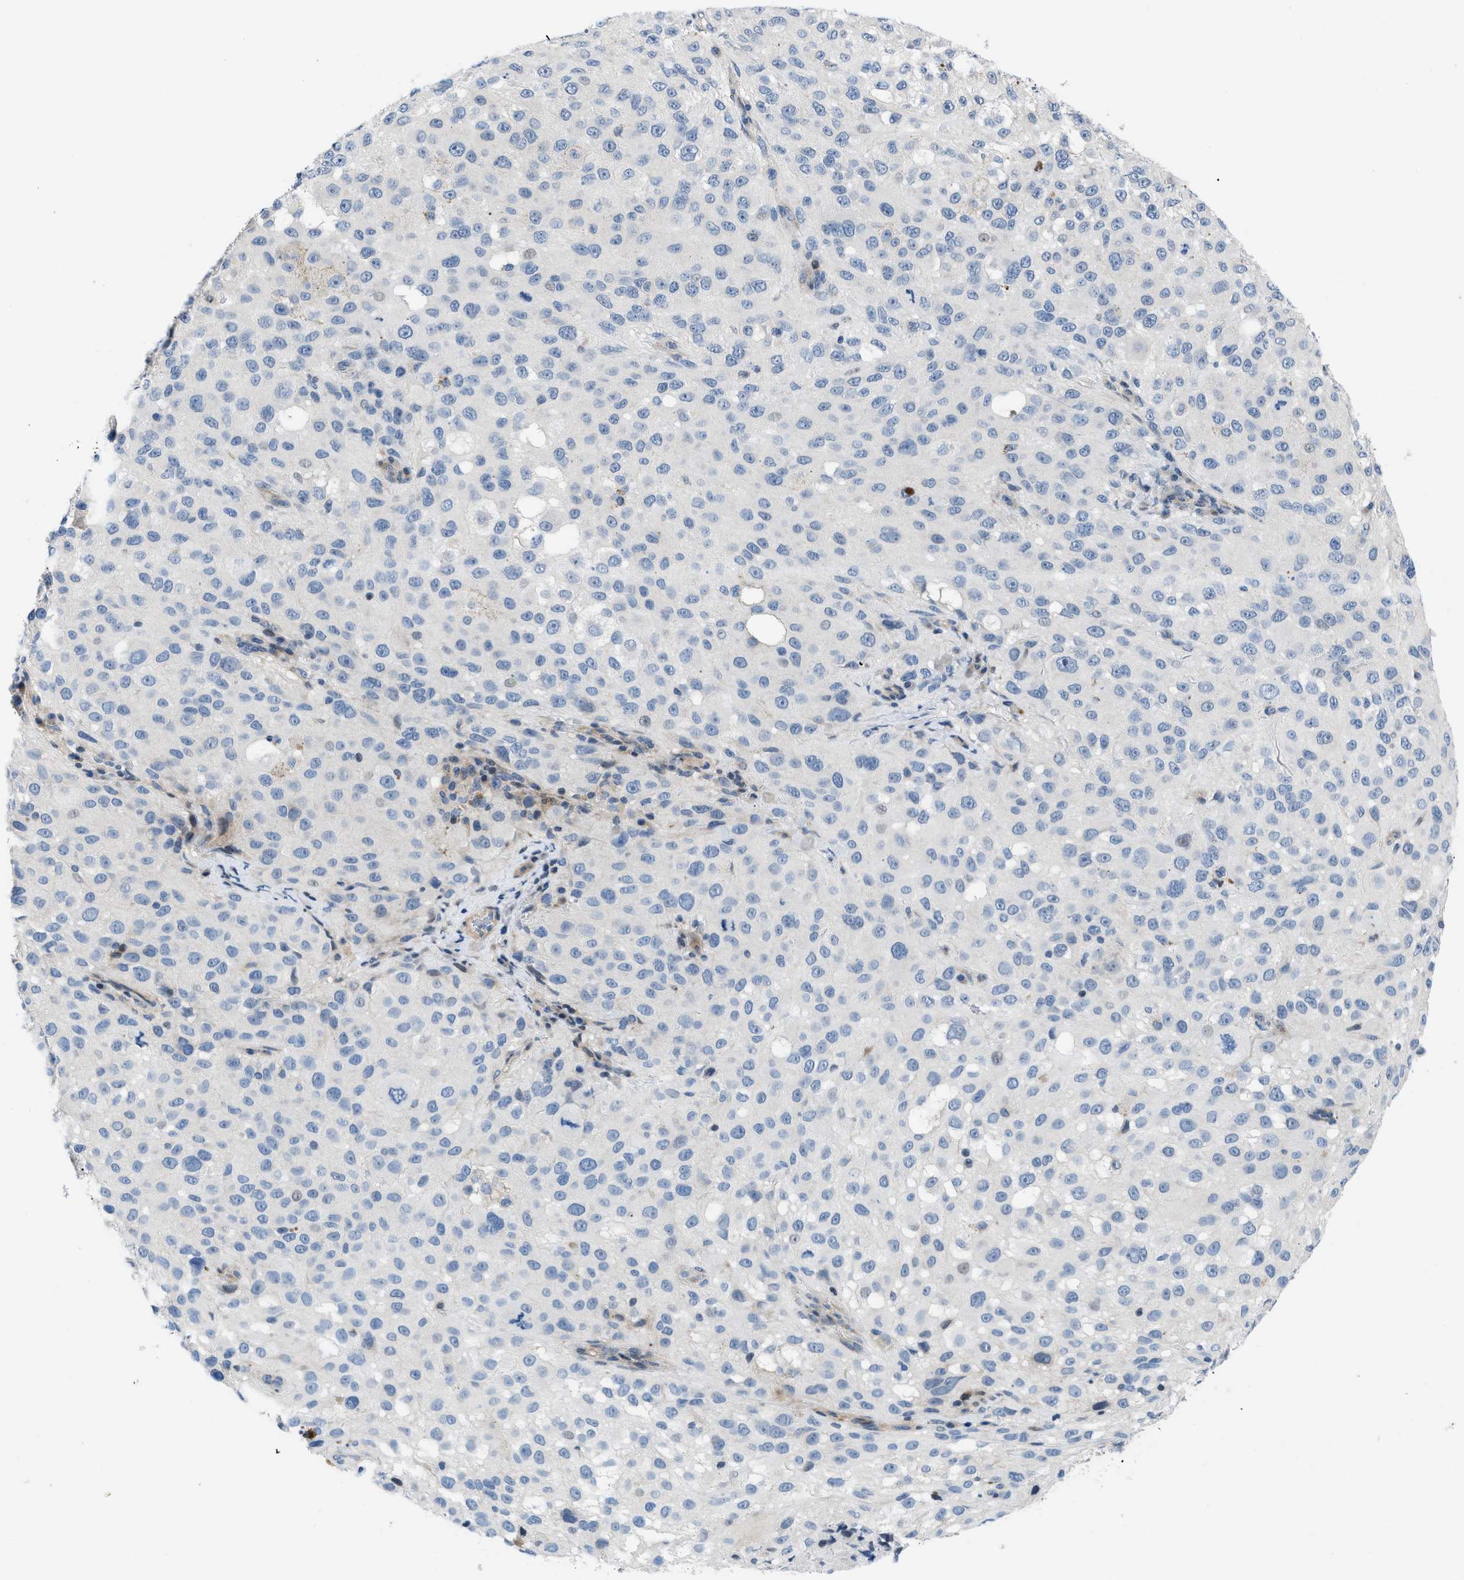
{"staining": {"intensity": "negative", "quantity": "none", "location": "none"}, "tissue": "melanoma", "cell_type": "Tumor cells", "image_type": "cancer", "snomed": [{"axis": "morphology", "description": "Necrosis, NOS"}, {"axis": "morphology", "description": "Malignant melanoma, NOS"}, {"axis": "topography", "description": "Skin"}], "caption": "High magnification brightfield microscopy of melanoma stained with DAB (brown) and counterstained with hematoxylin (blue): tumor cells show no significant positivity.", "gene": "FDCSP", "patient": {"sex": "female", "age": 87}}